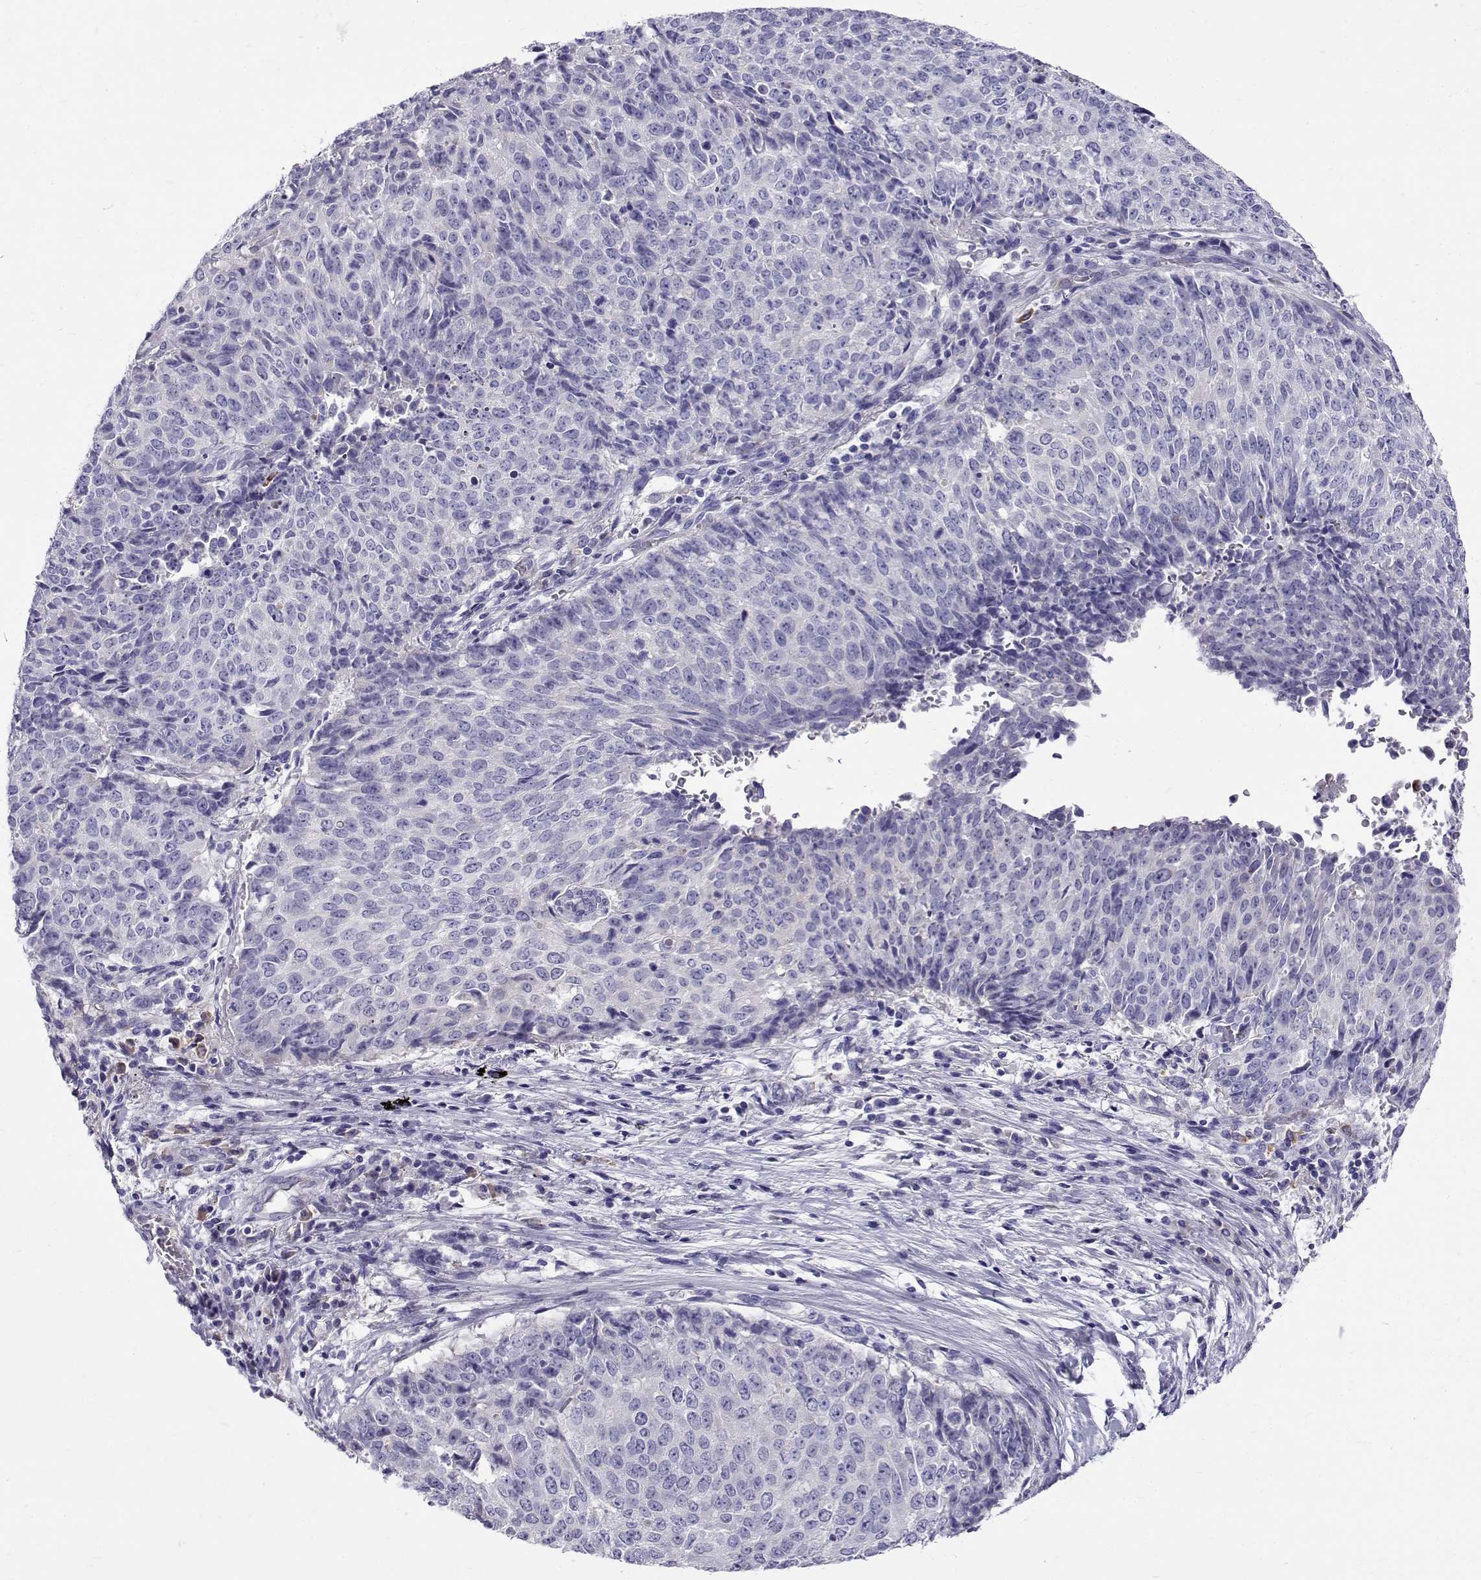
{"staining": {"intensity": "negative", "quantity": "none", "location": "none"}, "tissue": "lung cancer", "cell_type": "Tumor cells", "image_type": "cancer", "snomed": [{"axis": "morphology", "description": "Normal tissue, NOS"}, {"axis": "morphology", "description": "Squamous cell carcinoma, NOS"}, {"axis": "topography", "description": "Bronchus"}, {"axis": "topography", "description": "Lung"}], "caption": "IHC image of human squamous cell carcinoma (lung) stained for a protein (brown), which displays no positivity in tumor cells.", "gene": "IGSF1", "patient": {"sex": "male", "age": 64}}